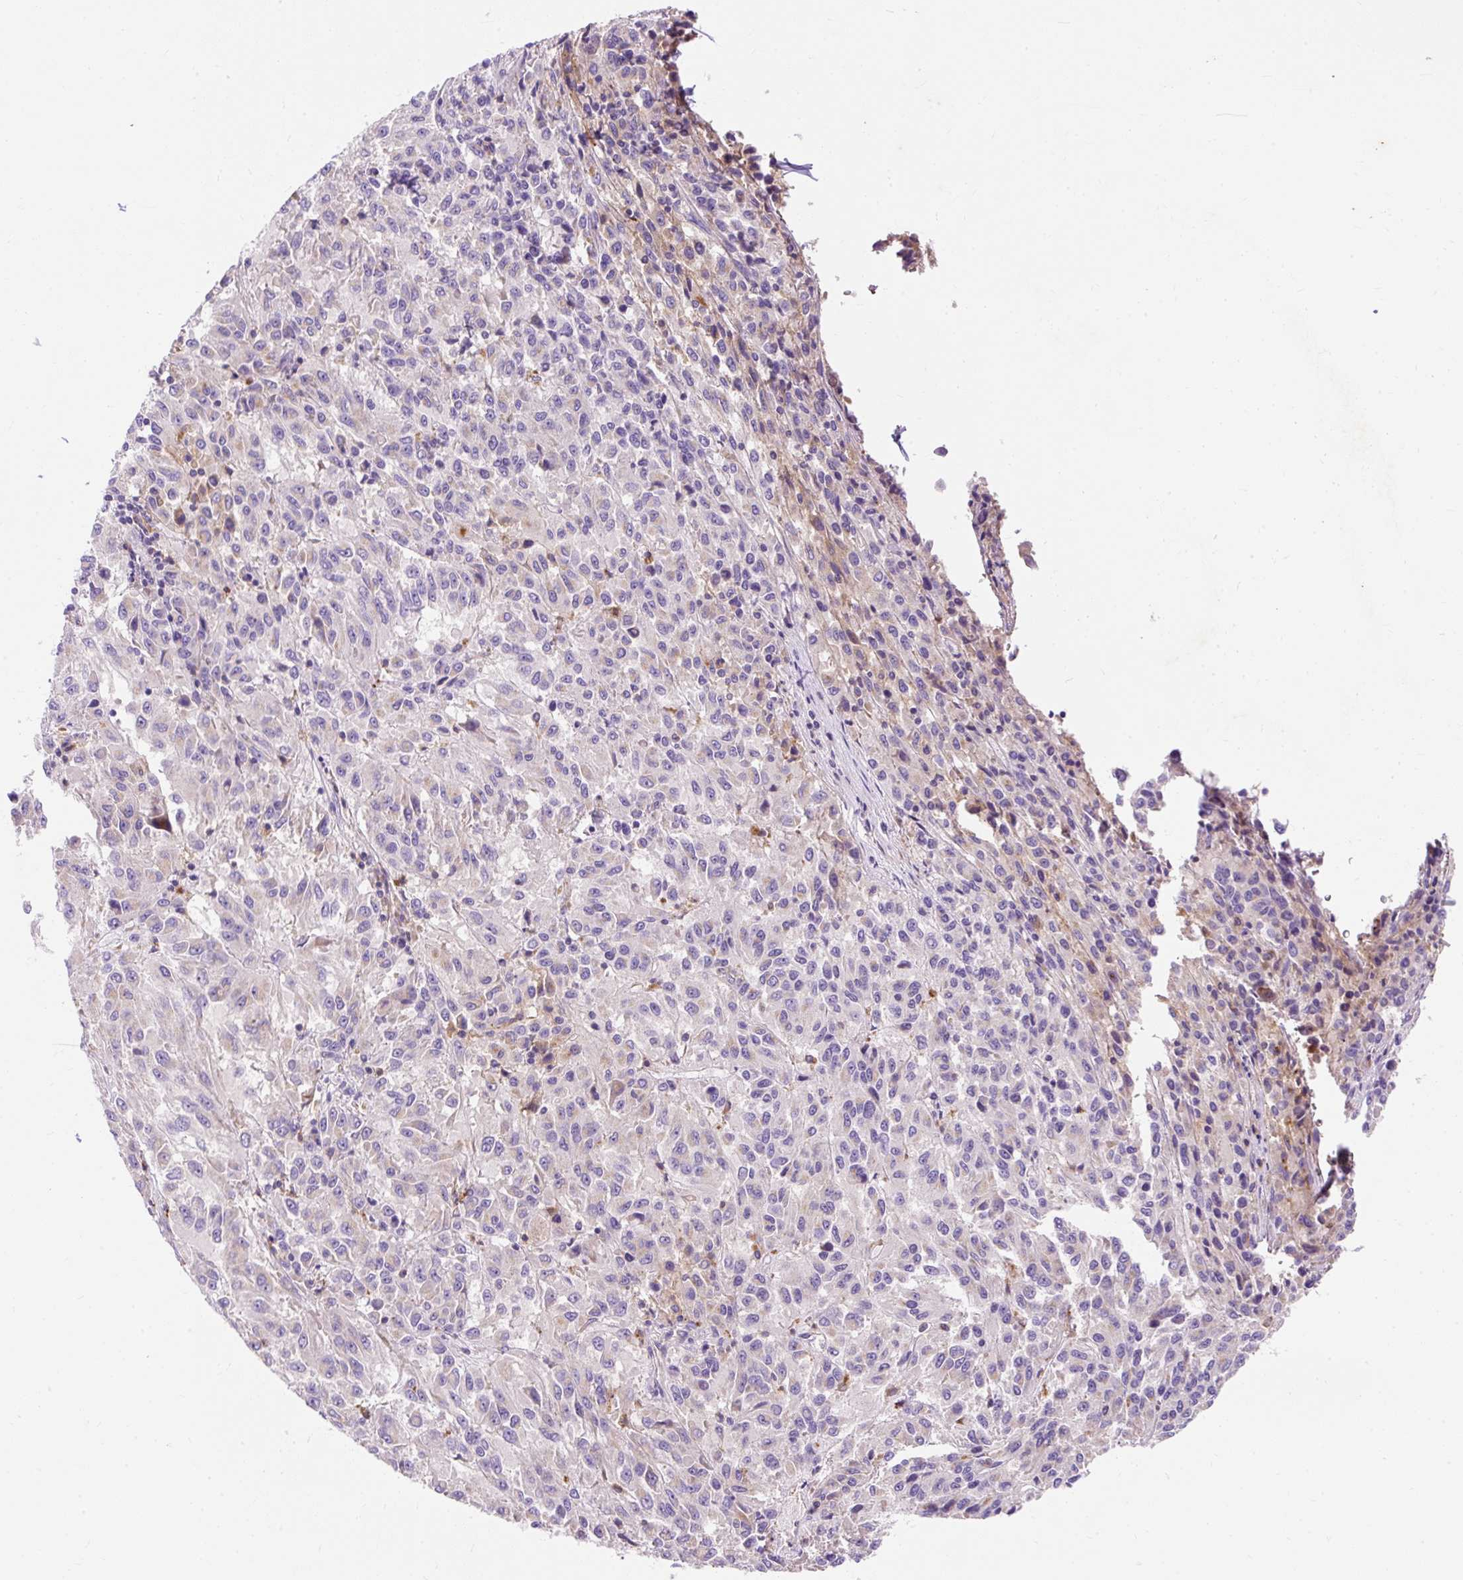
{"staining": {"intensity": "negative", "quantity": "none", "location": "none"}, "tissue": "melanoma", "cell_type": "Tumor cells", "image_type": "cancer", "snomed": [{"axis": "morphology", "description": "Malignant melanoma, Metastatic site"}, {"axis": "topography", "description": "Lung"}], "caption": "Immunohistochemistry (IHC) histopathology image of human melanoma stained for a protein (brown), which exhibits no expression in tumor cells.", "gene": "OR4K15", "patient": {"sex": "male", "age": 64}}